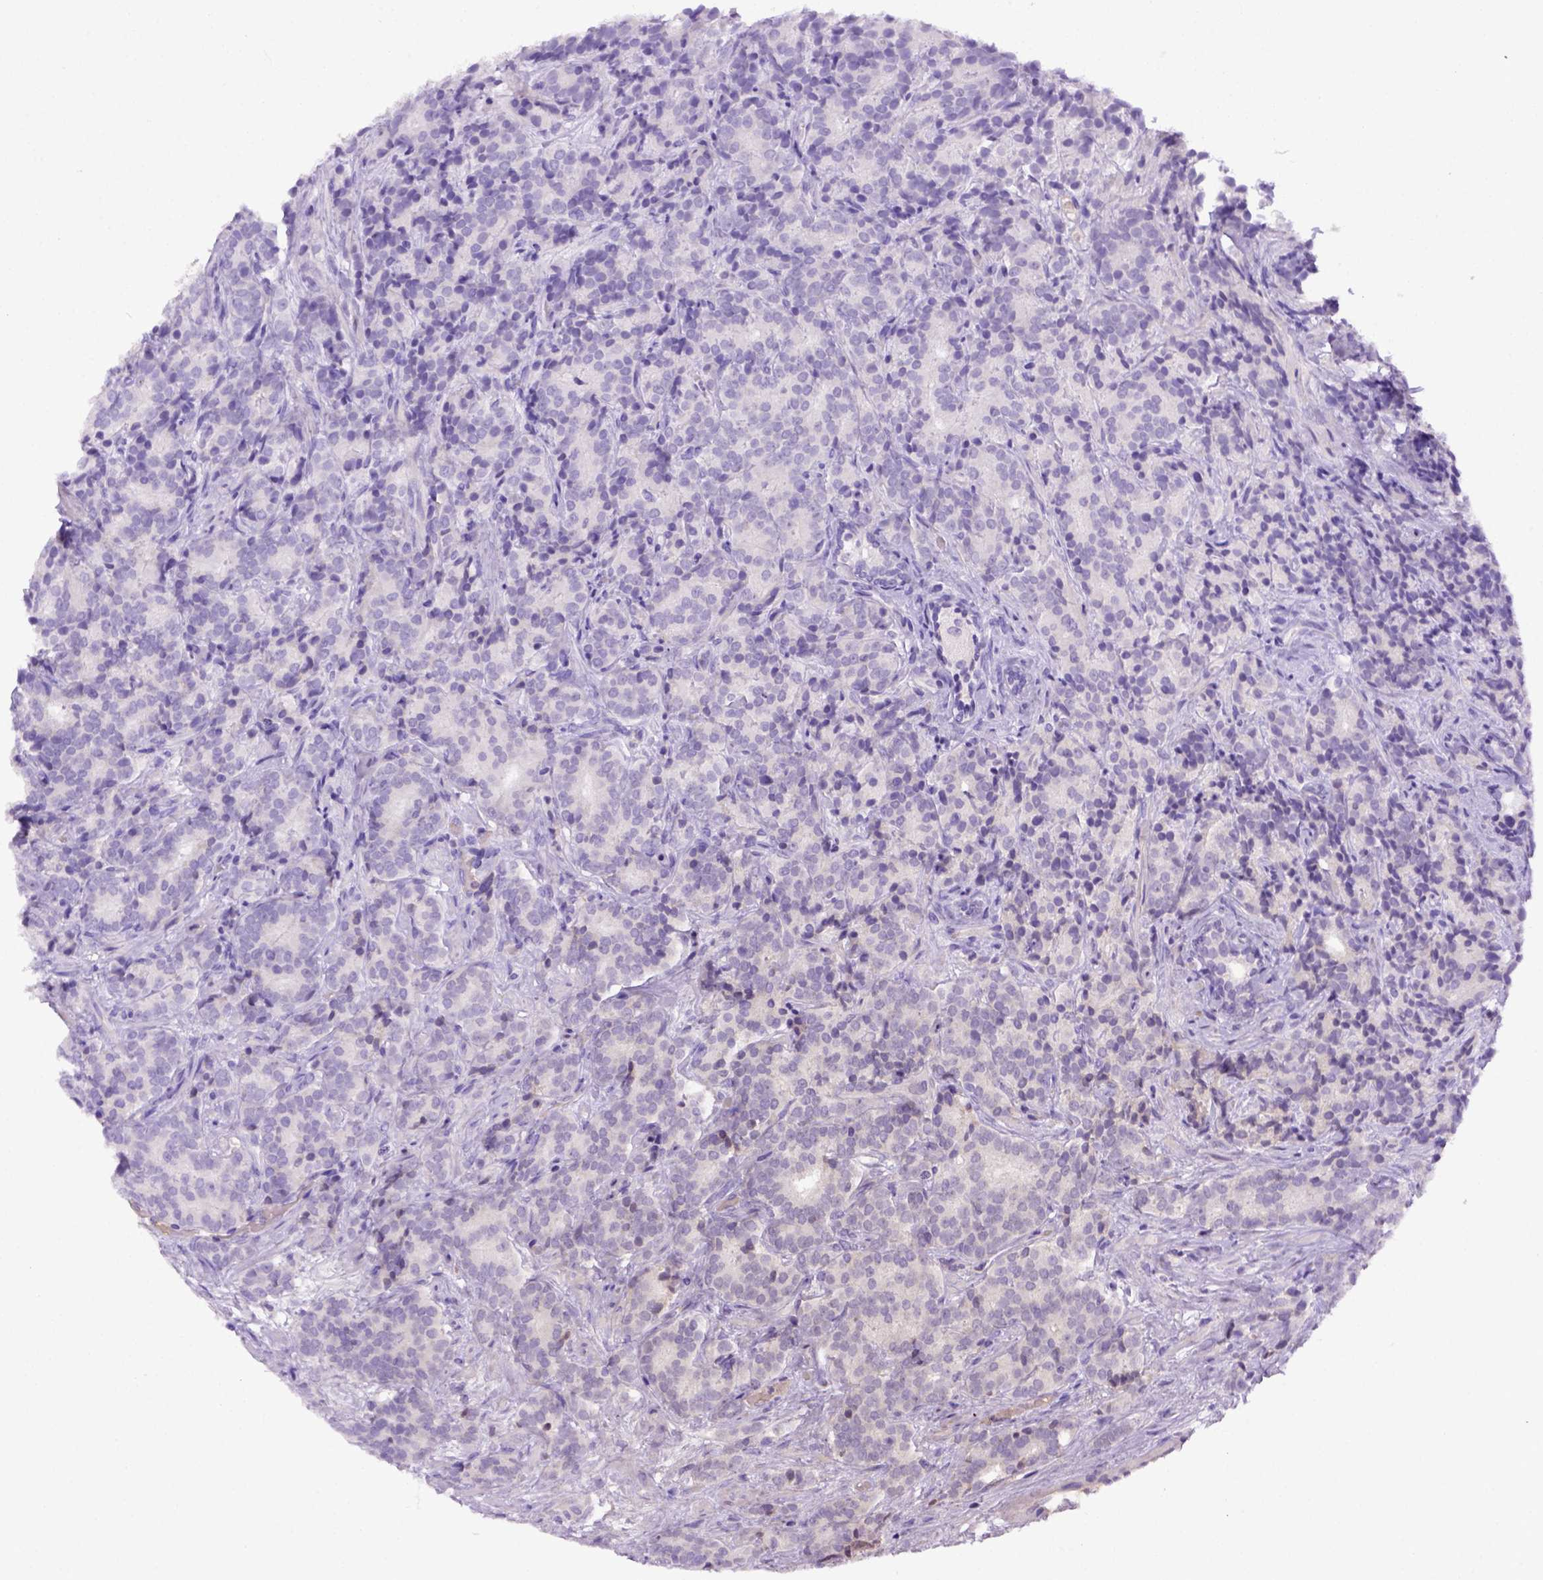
{"staining": {"intensity": "negative", "quantity": "none", "location": "none"}, "tissue": "prostate cancer", "cell_type": "Tumor cells", "image_type": "cancer", "snomed": [{"axis": "morphology", "description": "Adenocarcinoma, High grade"}, {"axis": "topography", "description": "Prostate"}], "caption": "Immunohistochemical staining of human prostate high-grade adenocarcinoma displays no significant expression in tumor cells.", "gene": "ITIH4", "patient": {"sex": "male", "age": 90}}